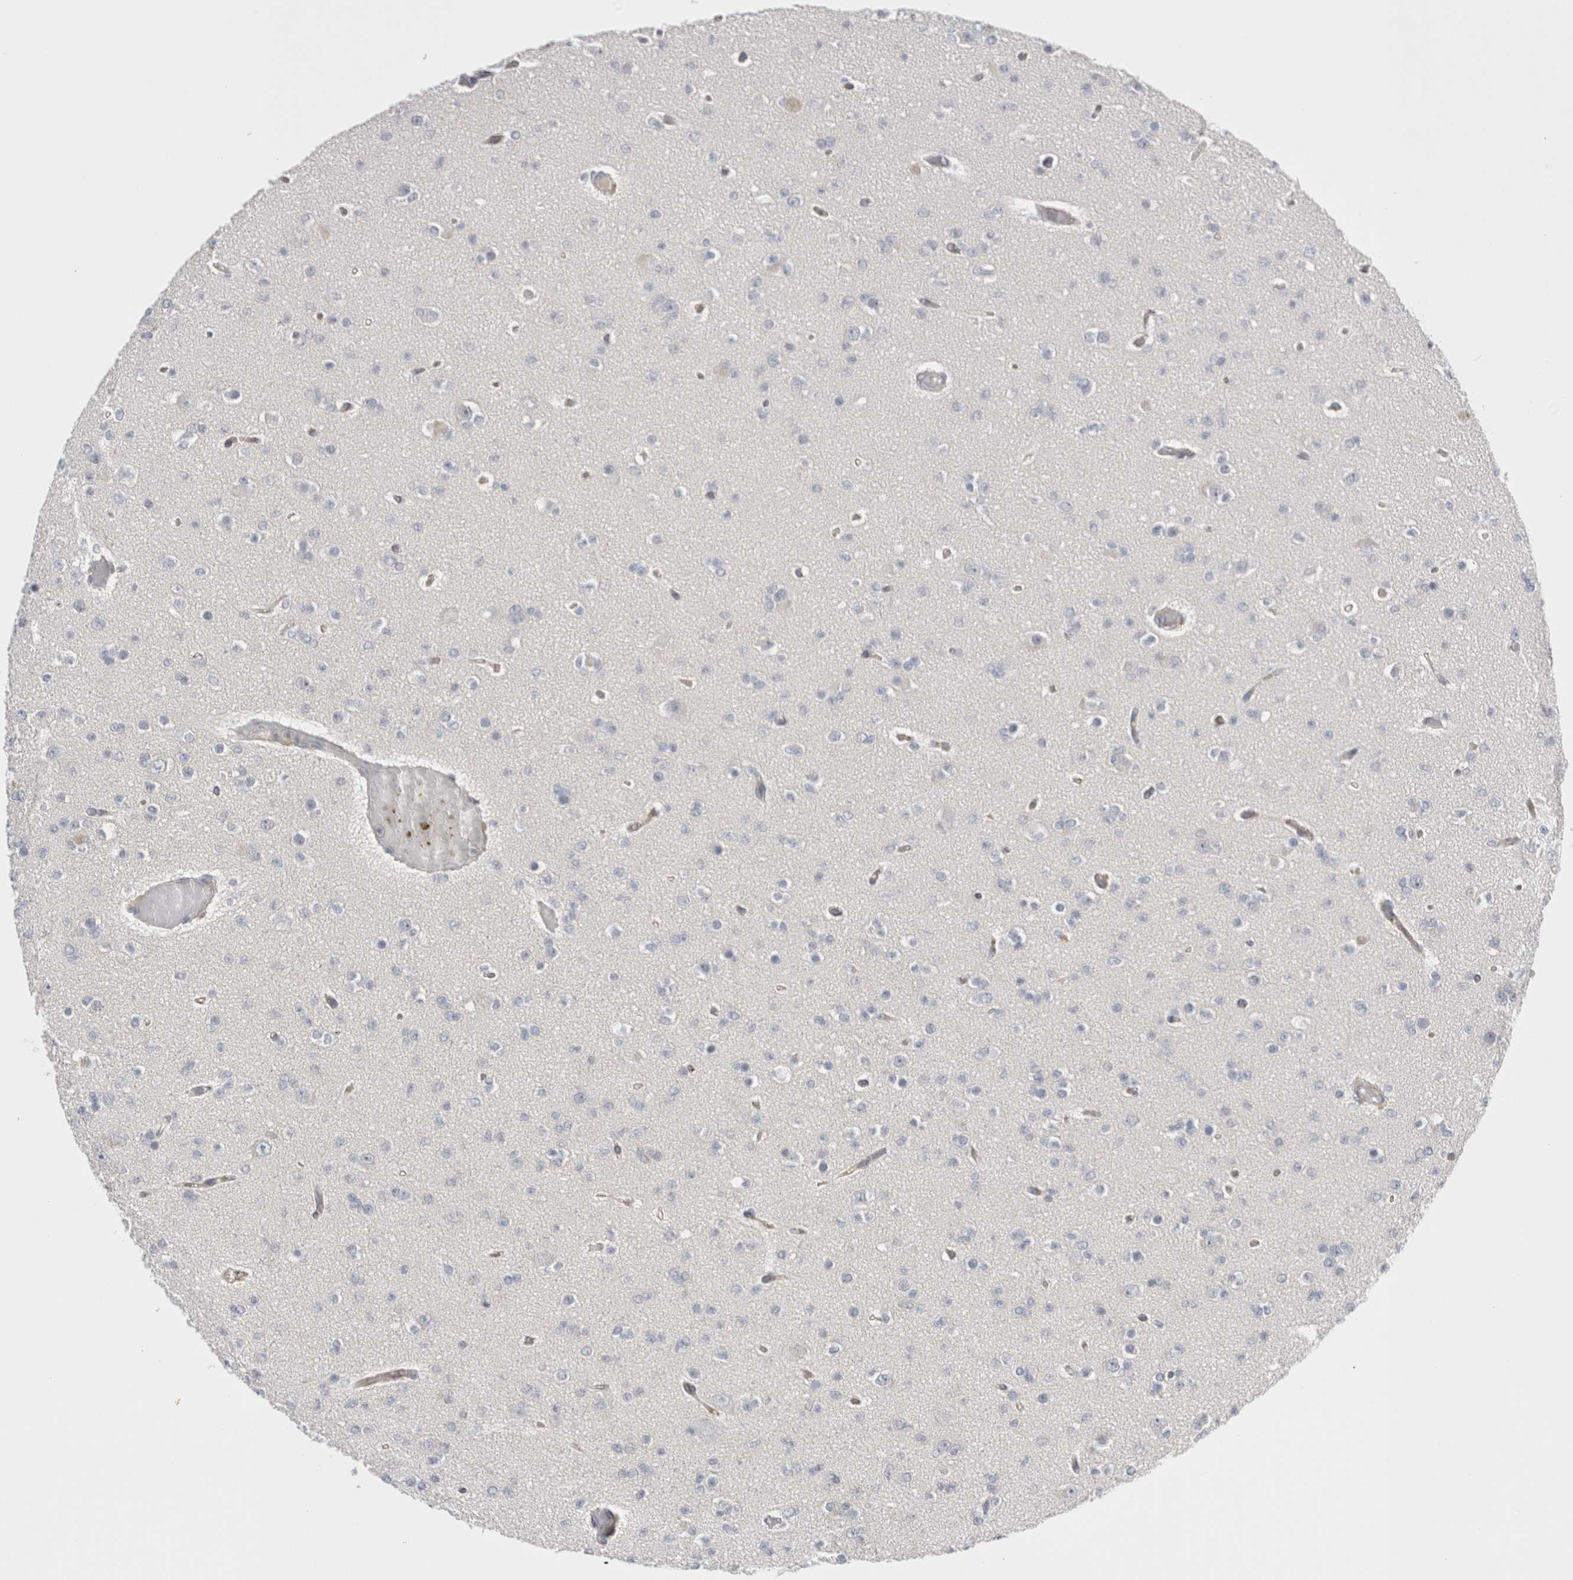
{"staining": {"intensity": "negative", "quantity": "none", "location": "none"}, "tissue": "glioma", "cell_type": "Tumor cells", "image_type": "cancer", "snomed": [{"axis": "morphology", "description": "Glioma, malignant, Low grade"}, {"axis": "topography", "description": "Brain"}], "caption": "Protein analysis of glioma exhibits no significant expression in tumor cells.", "gene": "VANGL1", "patient": {"sex": "female", "age": 22}}